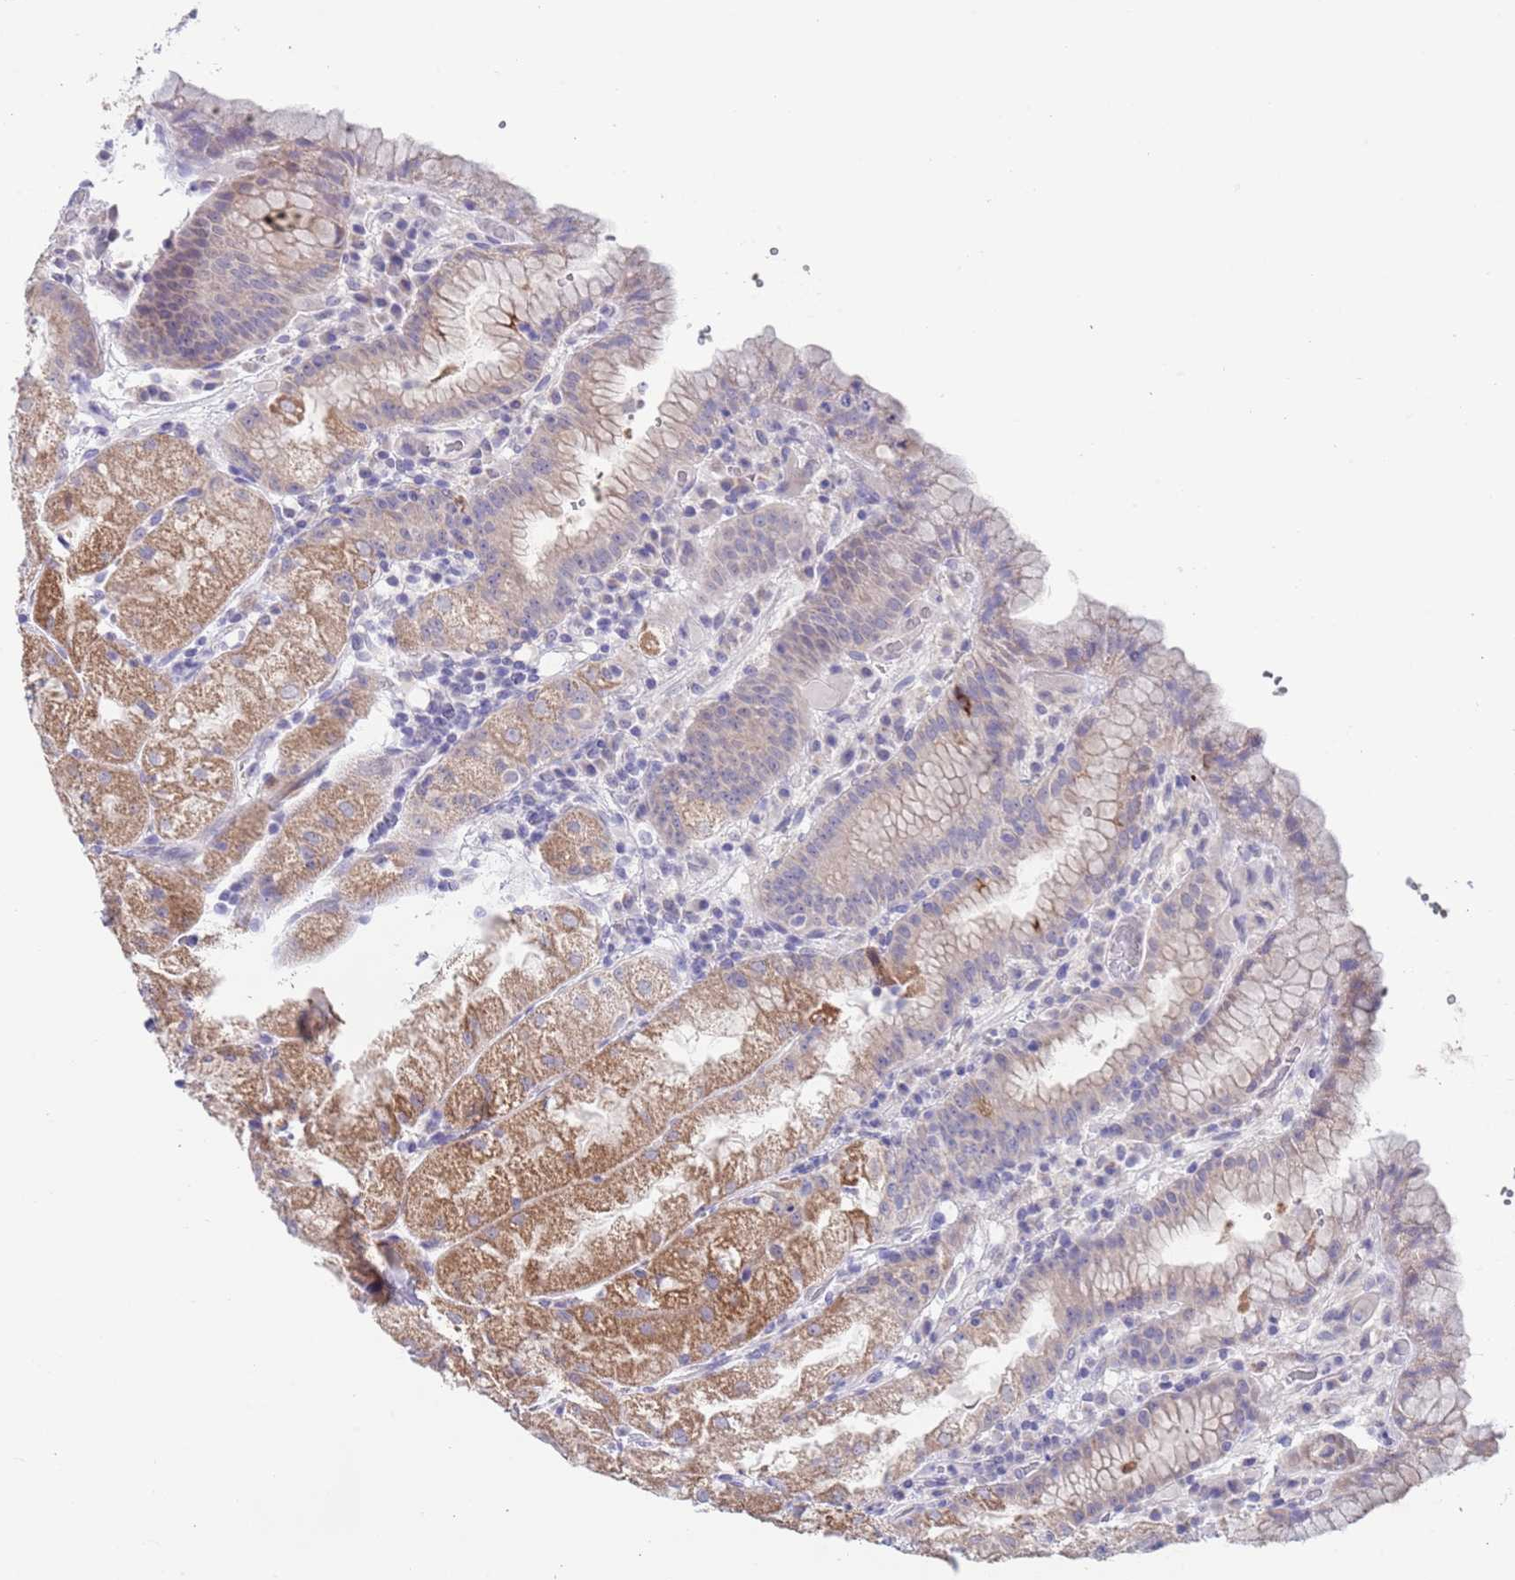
{"staining": {"intensity": "moderate", "quantity": "25%-75%", "location": "cytoplasmic/membranous"}, "tissue": "stomach", "cell_type": "Glandular cells", "image_type": "normal", "snomed": [{"axis": "morphology", "description": "Normal tissue, NOS"}, {"axis": "topography", "description": "Stomach, upper"}], "caption": "Protein expression analysis of unremarkable stomach reveals moderate cytoplasmic/membranous staining in about 25%-75% of glandular cells.", "gene": "SPIRE2", "patient": {"sex": "male", "age": 52}}